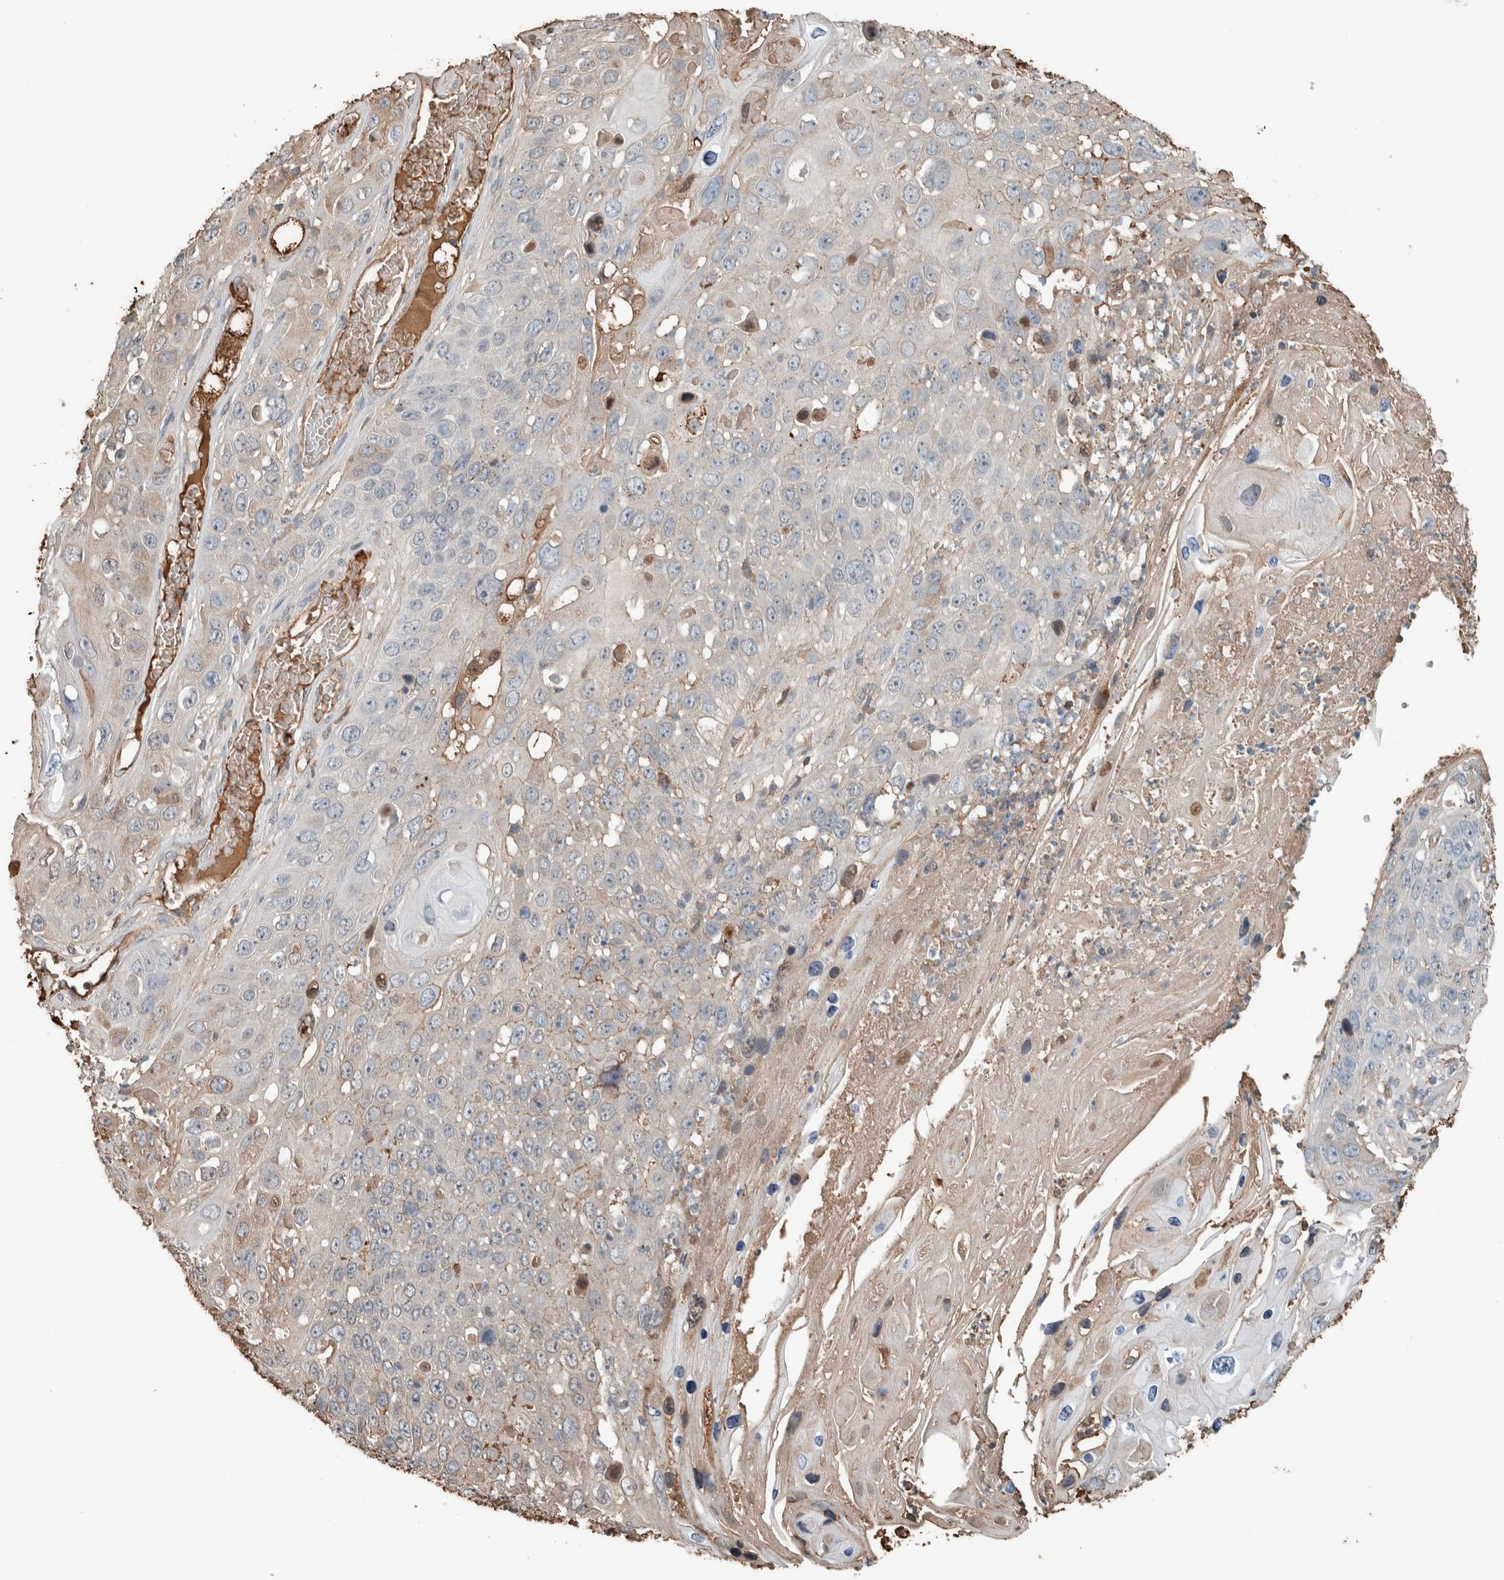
{"staining": {"intensity": "weak", "quantity": "25%-75%", "location": "cytoplasmic/membranous"}, "tissue": "skin cancer", "cell_type": "Tumor cells", "image_type": "cancer", "snomed": [{"axis": "morphology", "description": "Squamous cell carcinoma, NOS"}, {"axis": "topography", "description": "Skin"}], "caption": "Protein expression by immunohistochemistry (IHC) displays weak cytoplasmic/membranous staining in about 25%-75% of tumor cells in skin squamous cell carcinoma. The protein of interest is shown in brown color, while the nuclei are stained blue.", "gene": "USP34", "patient": {"sex": "male", "age": 55}}